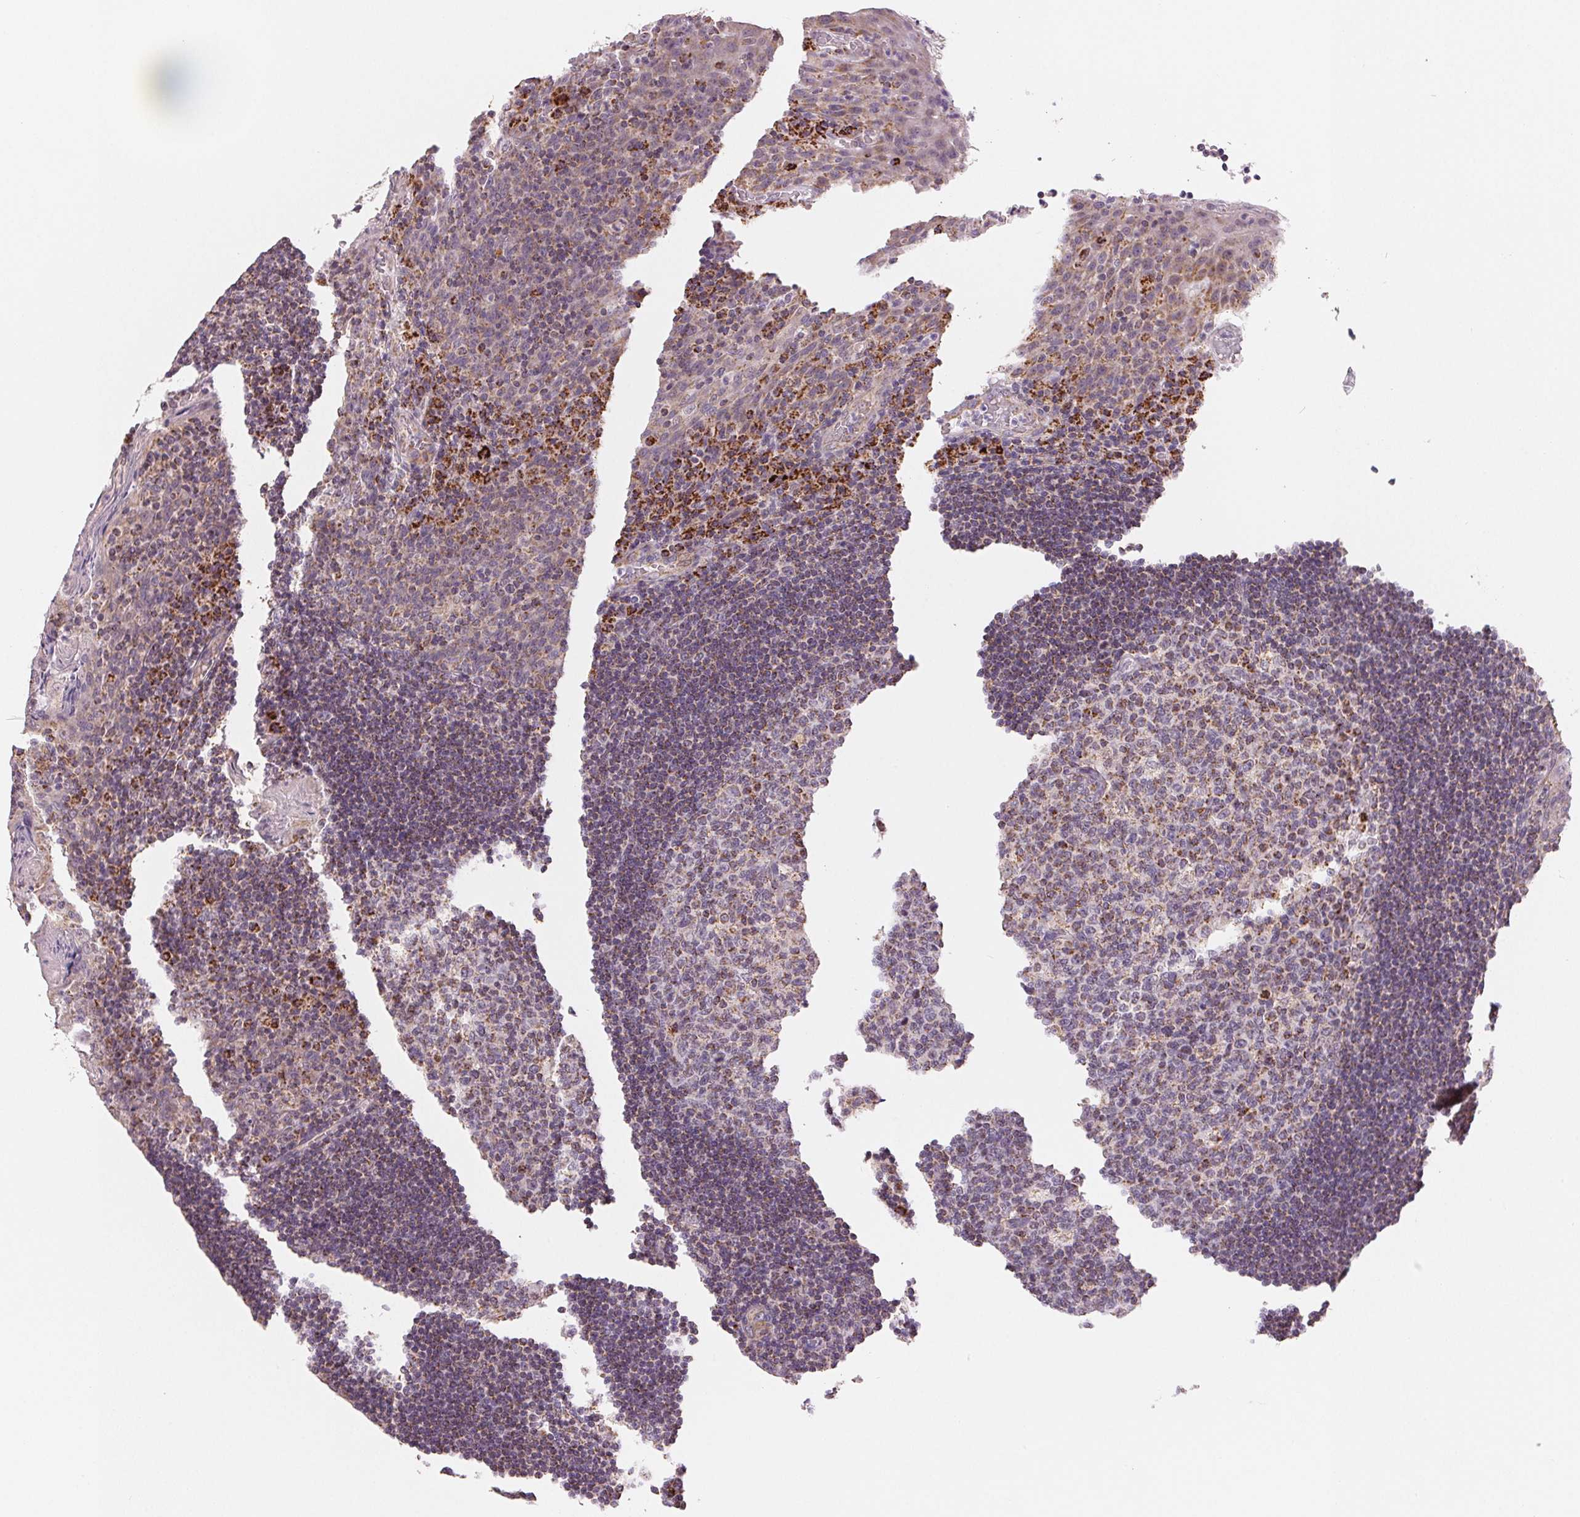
{"staining": {"intensity": "moderate", "quantity": "<25%", "location": "cytoplasmic/membranous"}, "tissue": "tonsil", "cell_type": "Germinal center cells", "image_type": "normal", "snomed": [{"axis": "morphology", "description": "Normal tissue, NOS"}, {"axis": "topography", "description": "Tonsil"}], "caption": "Immunohistochemistry photomicrograph of unremarkable tonsil stained for a protein (brown), which shows low levels of moderate cytoplasmic/membranous positivity in approximately <25% of germinal center cells.", "gene": "HINT2", "patient": {"sex": "male", "age": 17}}